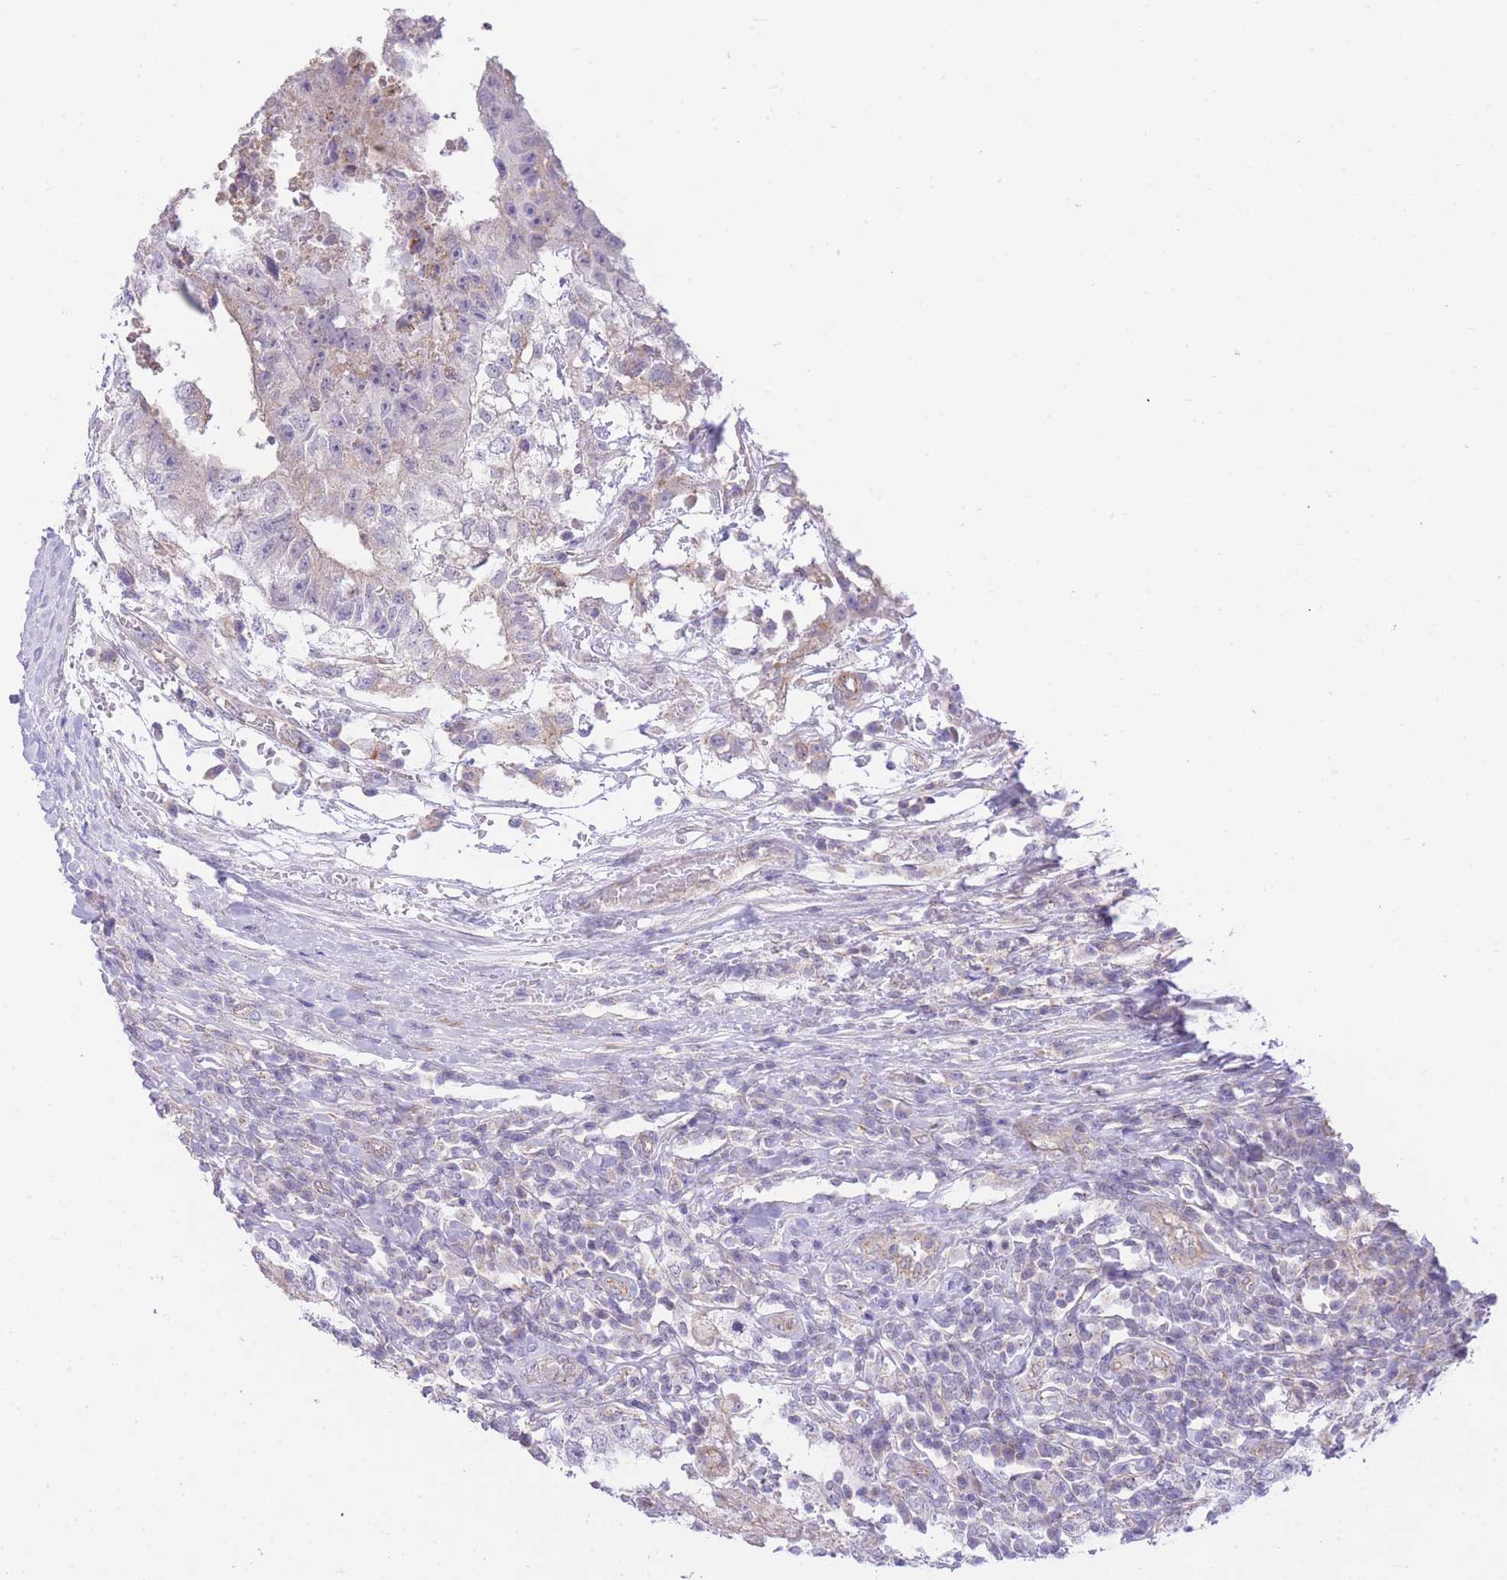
{"staining": {"intensity": "negative", "quantity": "none", "location": "none"}, "tissue": "testis cancer", "cell_type": "Tumor cells", "image_type": "cancer", "snomed": [{"axis": "morphology", "description": "Seminoma, NOS"}, {"axis": "morphology", "description": "Carcinoma, Embryonal, NOS"}, {"axis": "topography", "description": "Testis"}], "caption": "This is a image of IHC staining of testis cancer (seminoma), which shows no expression in tumor cells.", "gene": "CTBP1", "patient": {"sex": "male", "age": 41}}